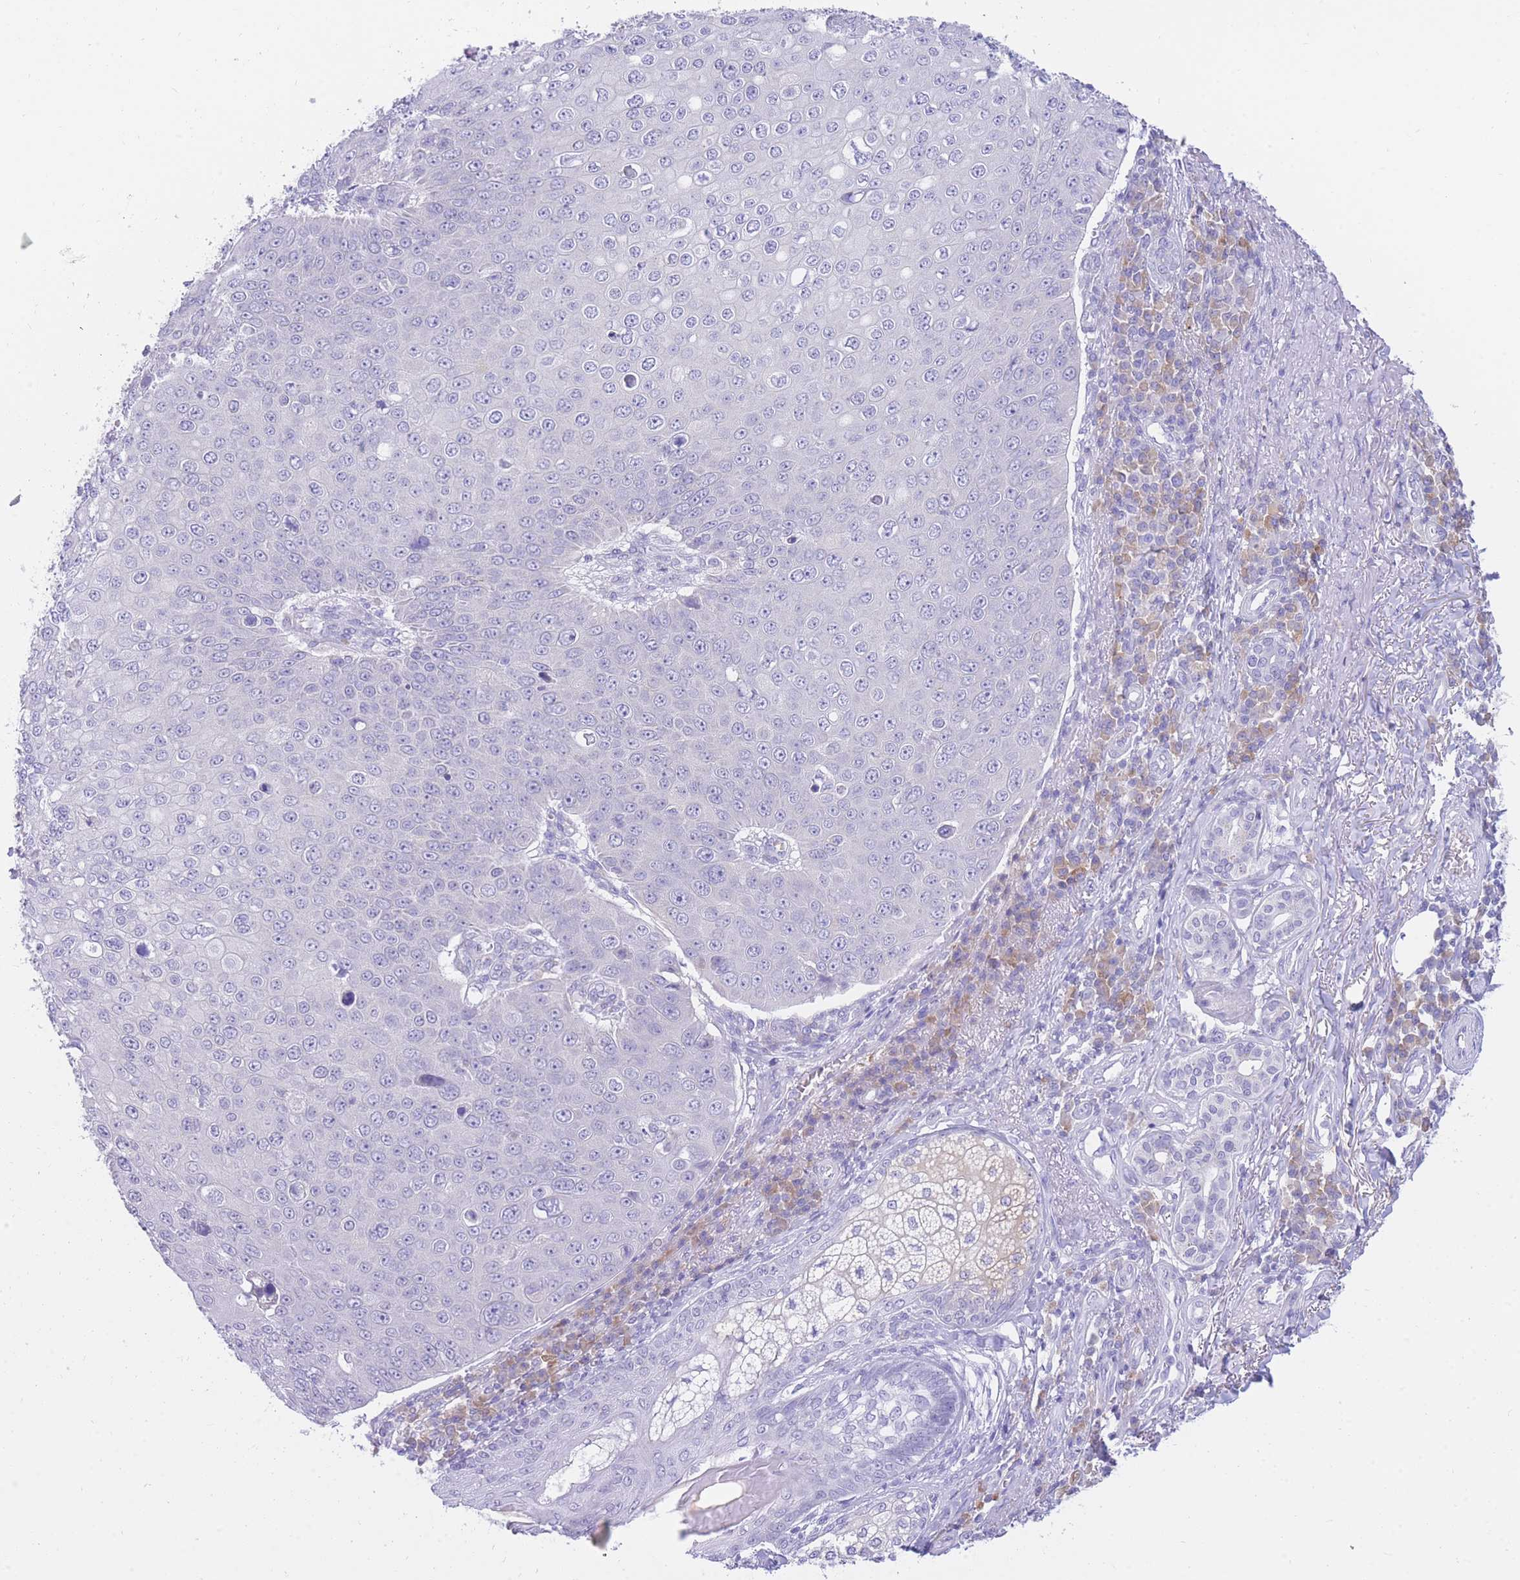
{"staining": {"intensity": "negative", "quantity": "none", "location": "none"}, "tissue": "skin cancer", "cell_type": "Tumor cells", "image_type": "cancer", "snomed": [{"axis": "morphology", "description": "Squamous cell carcinoma, NOS"}, {"axis": "topography", "description": "Skin"}], "caption": "Tumor cells are negative for brown protein staining in skin squamous cell carcinoma.", "gene": "SSUH2", "patient": {"sex": "male", "age": 71}}